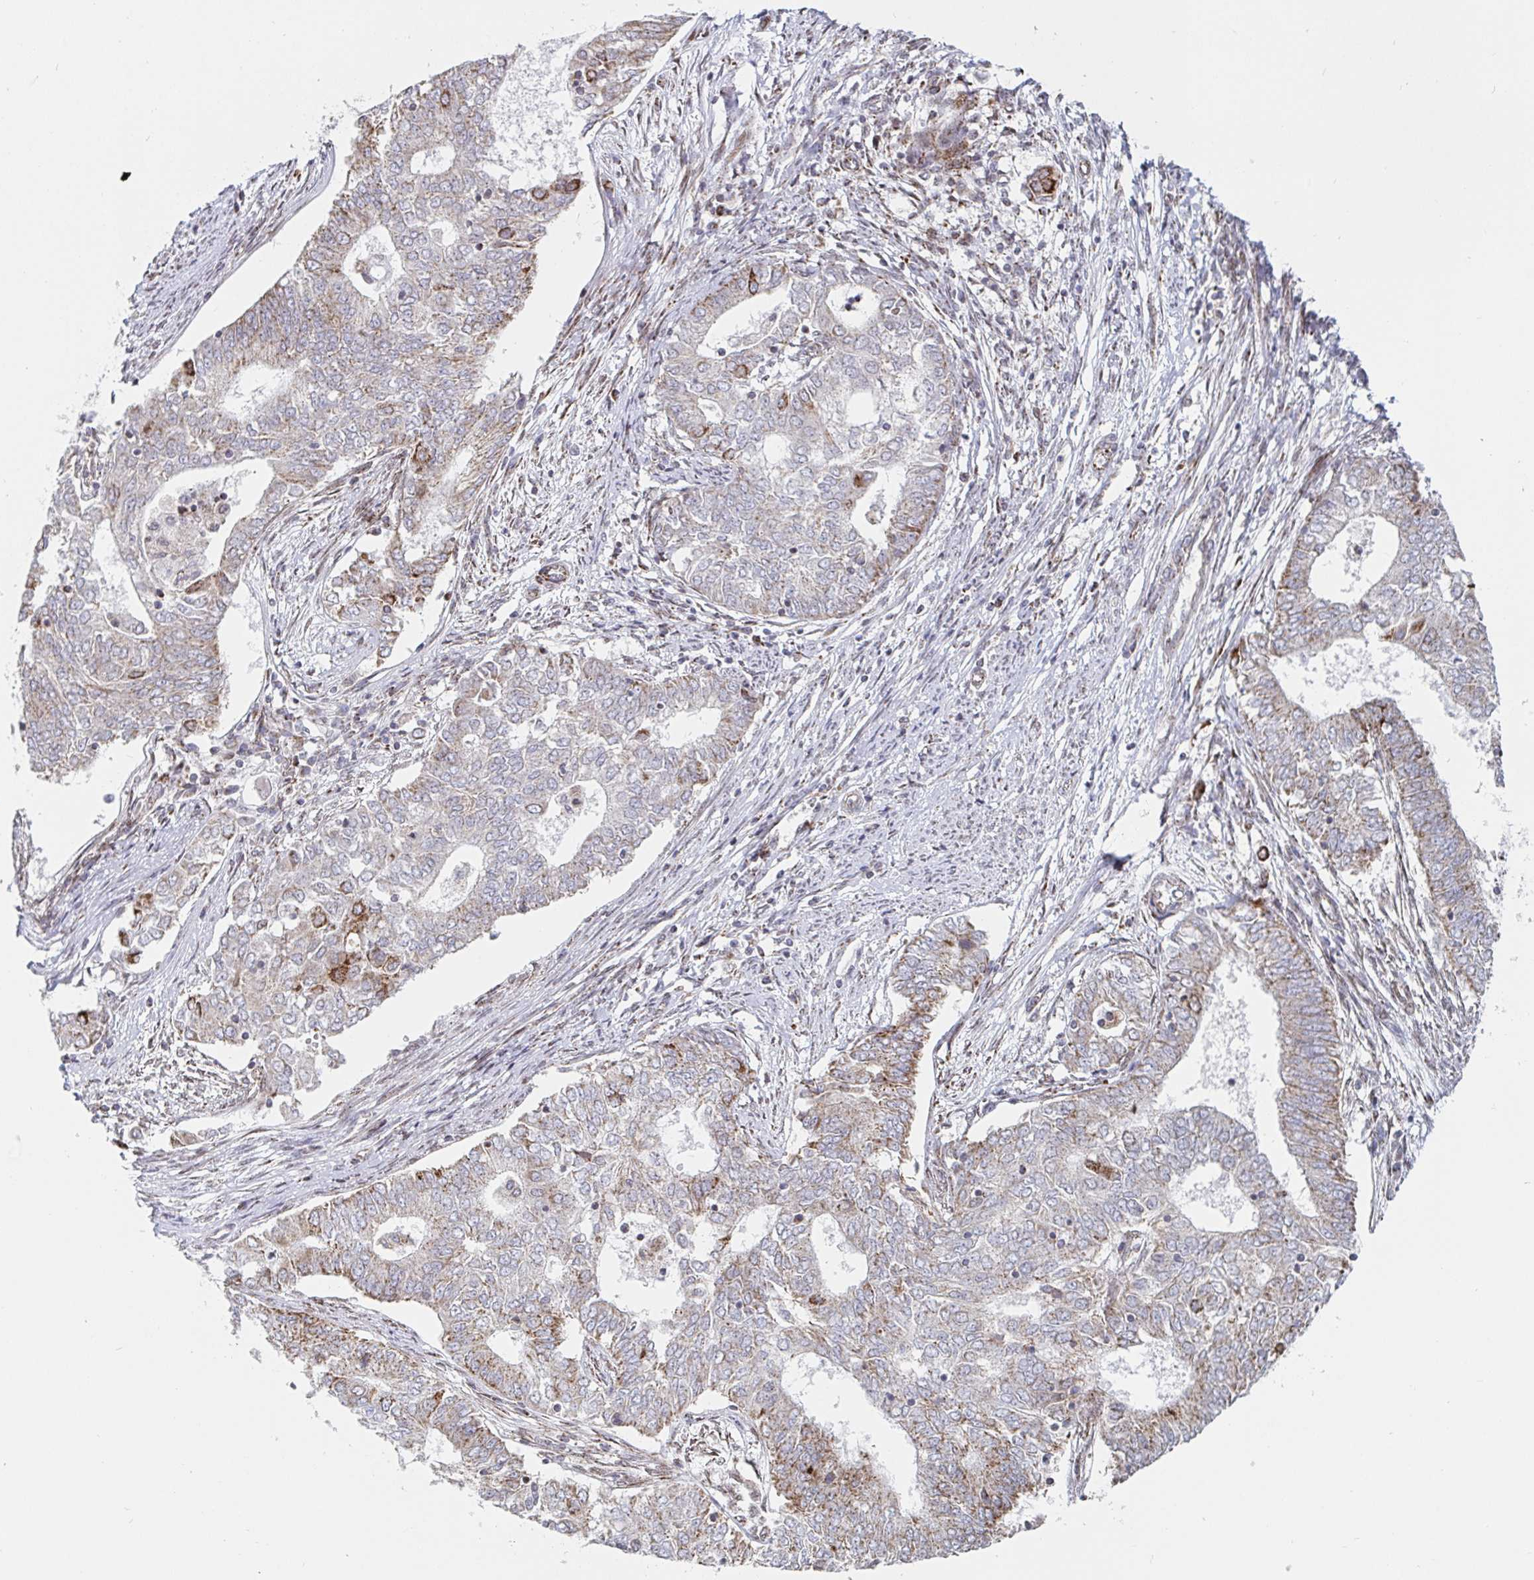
{"staining": {"intensity": "moderate", "quantity": "<25%", "location": "cytoplasmic/membranous"}, "tissue": "endometrial cancer", "cell_type": "Tumor cells", "image_type": "cancer", "snomed": [{"axis": "morphology", "description": "Adenocarcinoma, NOS"}, {"axis": "topography", "description": "Endometrium"}], "caption": "Immunohistochemistry (IHC) (DAB) staining of human endometrial adenocarcinoma exhibits moderate cytoplasmic/membranous protein staining in approximately <25% of tumor cells.", "gene": "STARD8", "patient": {"sex": "female", "age": 62}}